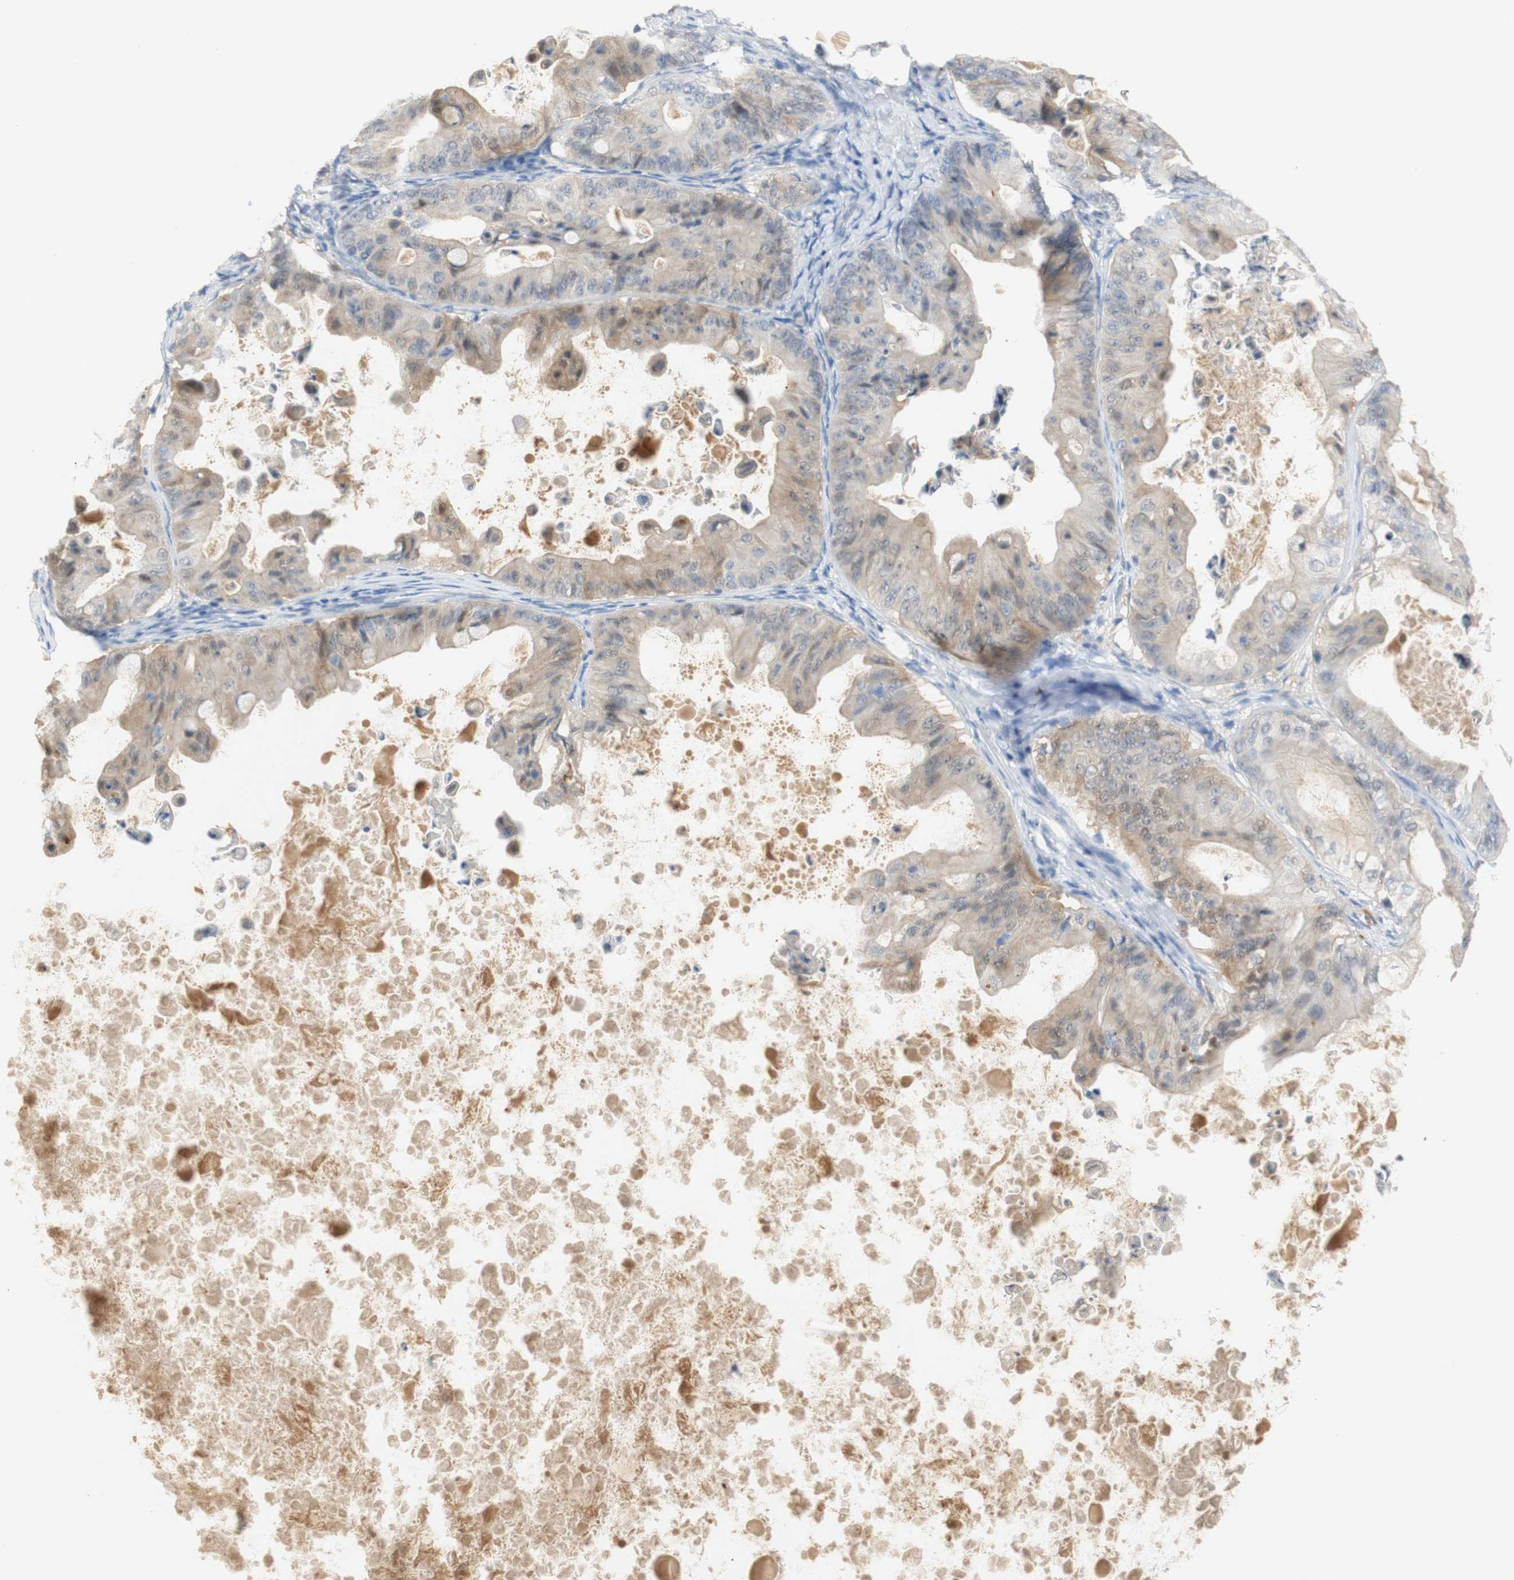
{"staining": {"intensity": "weak", "quantity": "25%-75%", "location": "cytoplasmic/membranous"}, "tissue": "ovarian cancer", "cell_type": "Tumor cells", "image_type": "cancer", "snomed": [{"axis": "morphology", "description": "Cystadenocarcinoma, mucinous, NOS"}, {"axis": "topography", "description": "Ovary"}], "caption": "Protein staining reveals weak cytoplasmic/membranous expression in approximately 25%-75% of tumor cells in ovarian mucinous cystadenocarcinoma.", "gene": "SELENBP1", "patient": {"sex": "female", "age": 37}}